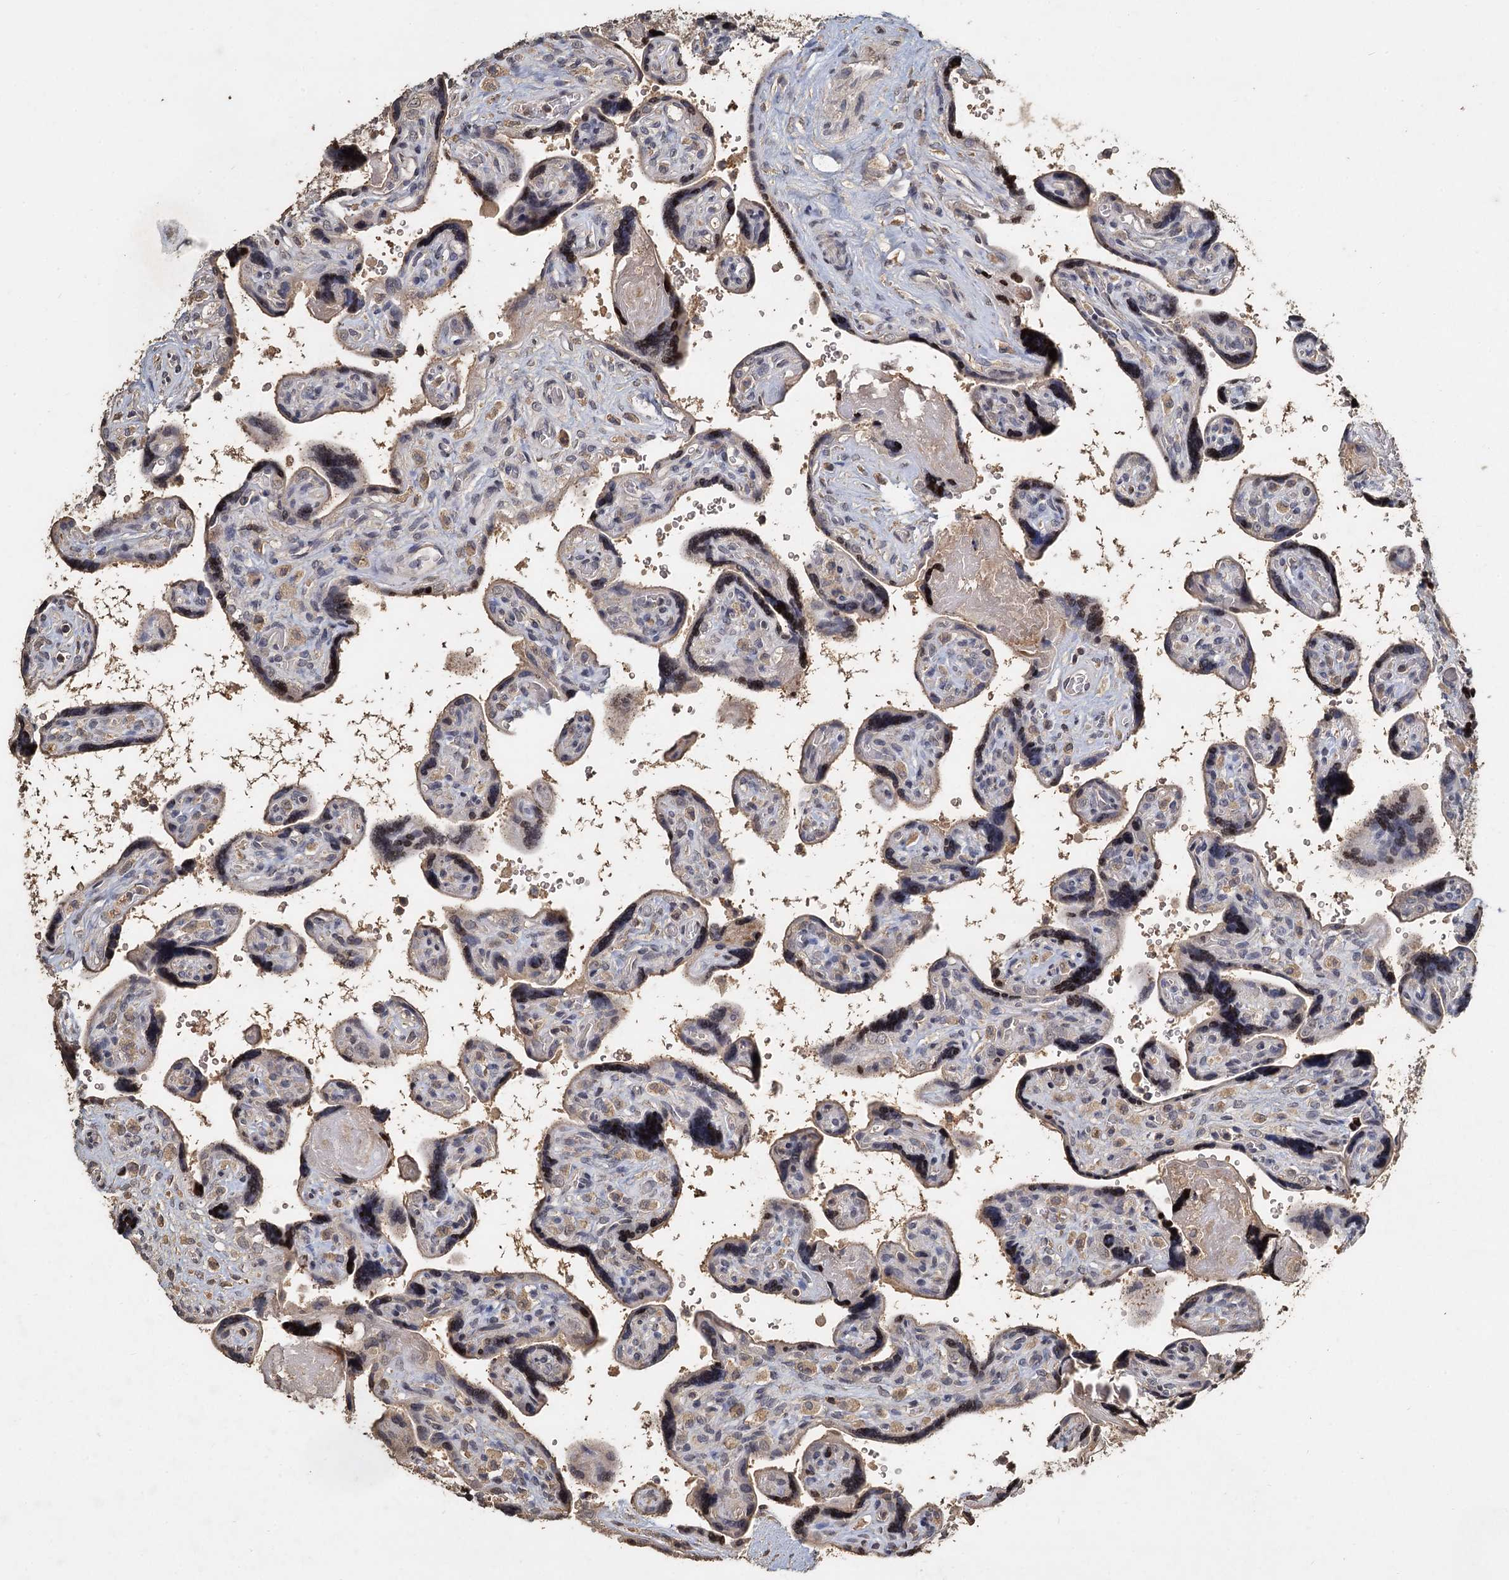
{"staining": {"intensity": "moderate", "quantity": "25%-75%", "location": "nuclear"}, "tissue": "placenta", "cell_type": "Trophoblastic cells", "image_type": "normal", "snomed": [{"axis": "morphology", "description": "Normal tissue, NOS"}, {"axis": "topography", "description": "Placenta"}], "caption": "DAB (3,3'-diaminobenzidine) immunohistochemical staining of benign human placenta shows moderate nuclear protein expression in about 25%-75% of trophoblastic cells. Nuclei are stained in blue.", "gene": "CCDC61", "patient": {"sex": "female", "age": 39}}